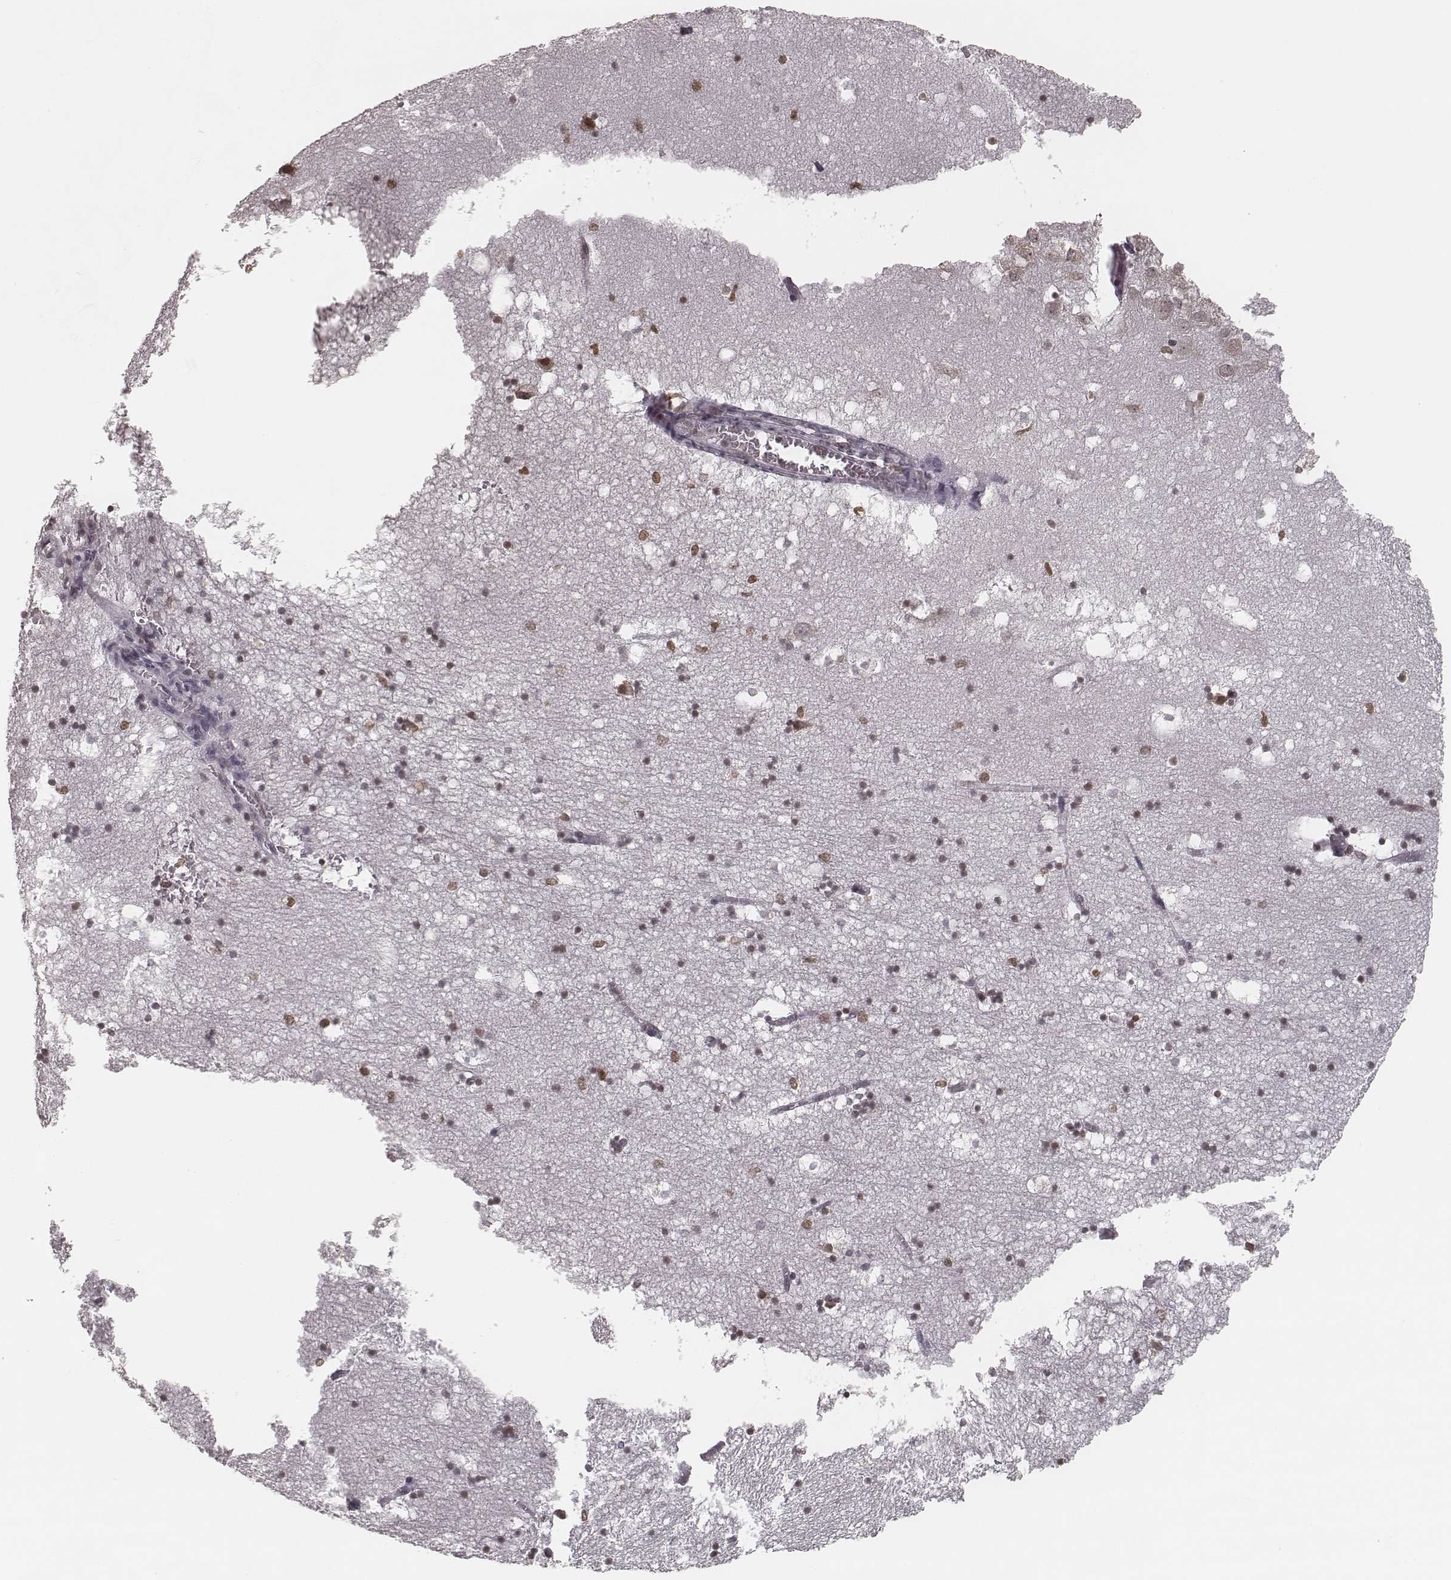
{"staining": {"intensity": "moderate", "quantity": "<25%", "location": "nuclear"}, "tissue": "hippocampus", "cell_type": "Glial cells", "image_type": "normal", "snomed": [{"axis": "morphology", "description": "Normal tissue, NOS"}, {"axis": "topography", "description": "Hippocampus"}], "caption": "Protein positivity by immunohistochemistry displays moderate nuclear staining in about <25% of glial cells in unremarkable hippocampus. The staining was performed using DAB (3,3'-diaminobenzidine) to visualize the protein expression in brown, while the nuclei were stained in blue with hematoxylin (Magnification: 20x).", "gene": "HMGA2", "patient": {"sex": "male", "age": 58}}